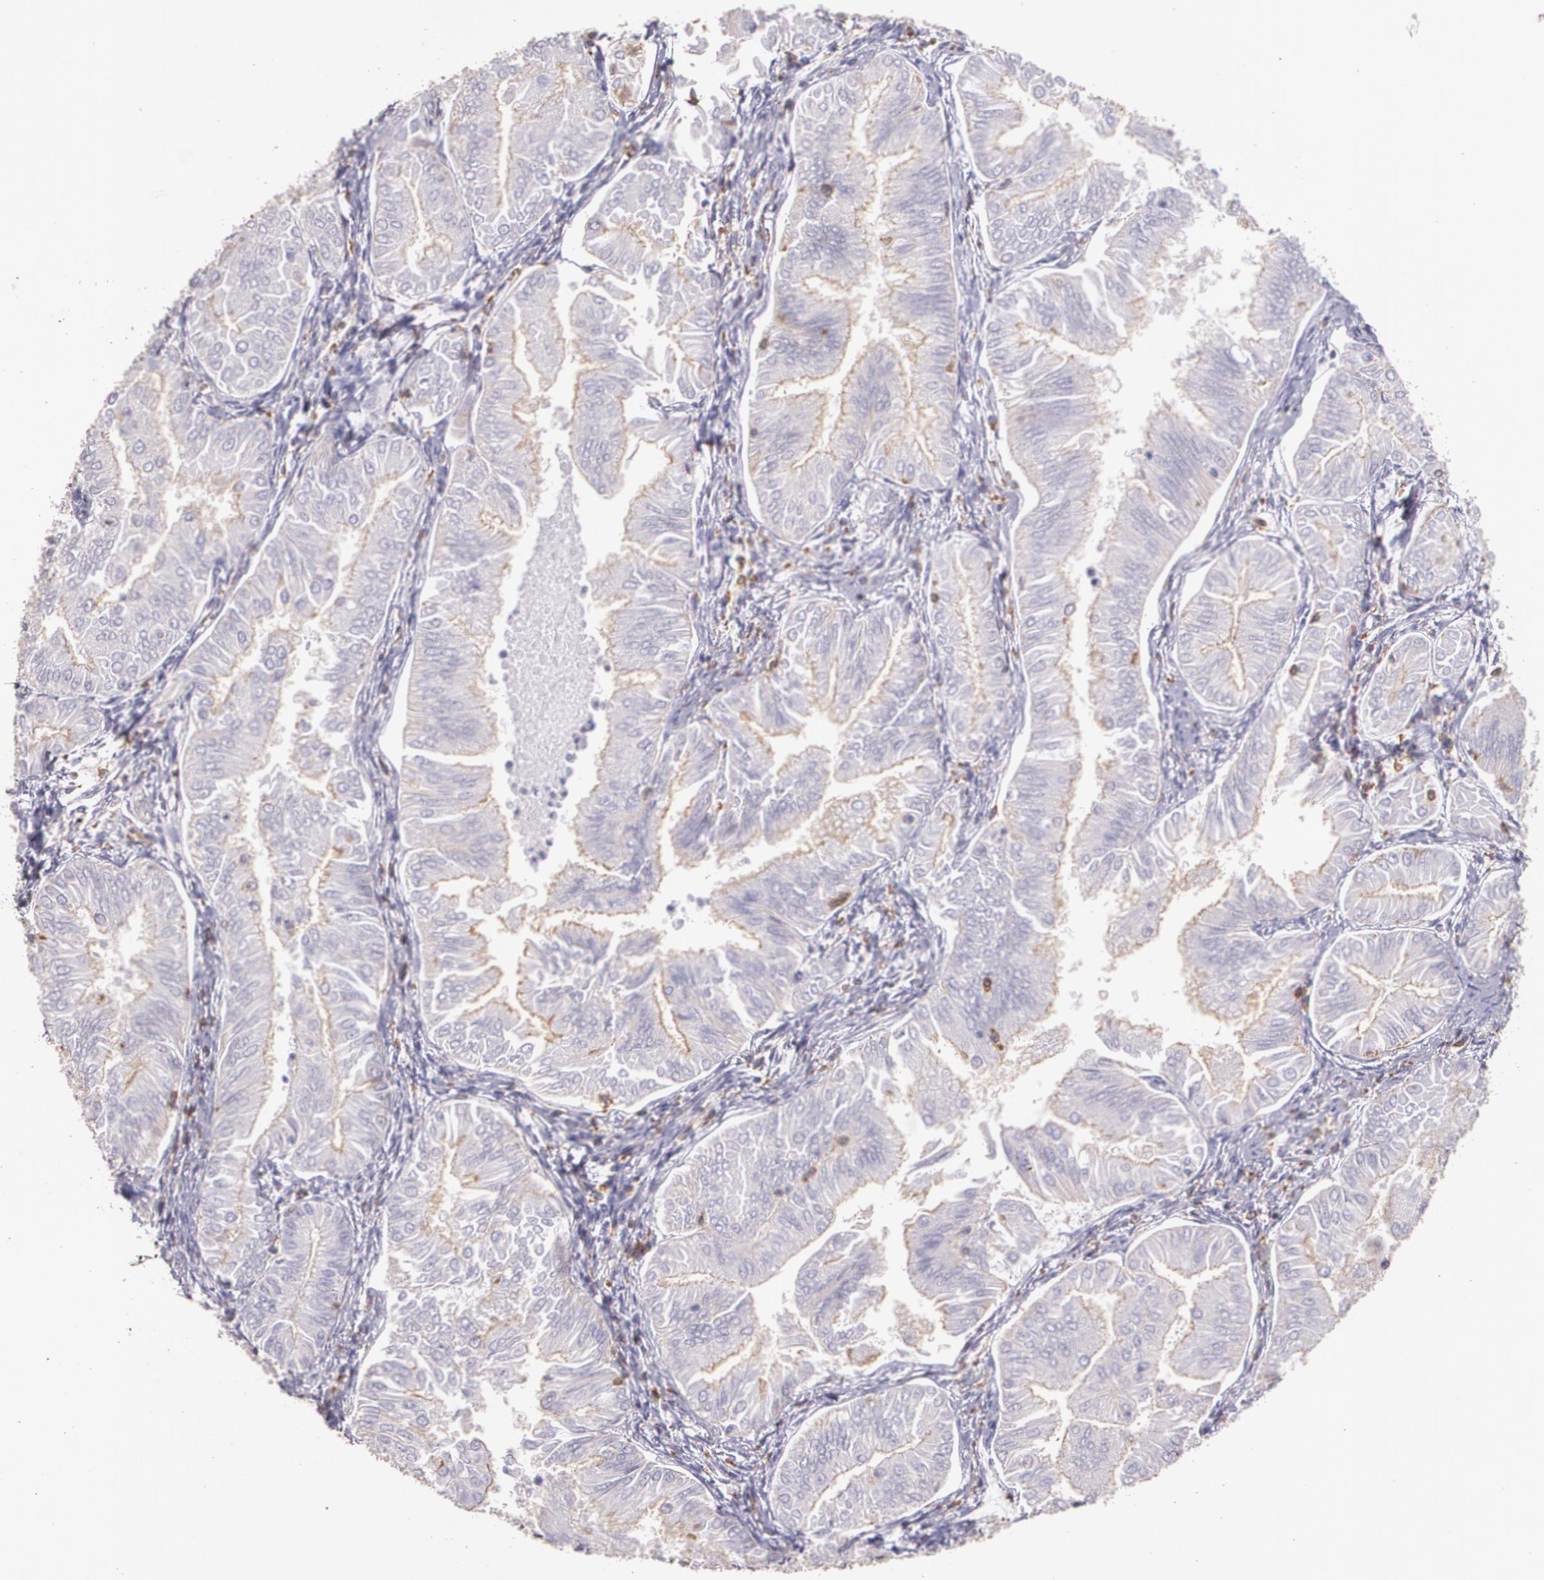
{"staining": {"intensity": "weak", "quantity": "25%-75%", "location": "cytoplasmic/membranous"}, "tissue": "endometrial cancer", "cell_type": "Tumor cells", "image_type": "cancer", "snomed": [{"axis": "morphology", "description": "Adenocarcinoma, NOS"}, {"axis": "topography", "description": "Uterus"}, {"axis": "topography", "description": "Endometrium"}], "caption": "High-magnification brightfield microscopy of endometrial cancer (adenocarcinoma) stained with DAB (3,3'-diaminobenzidine) (brown) and counterstained with hematoxylin (blue). tumor cells exhibit weak cytoplasmic/membranous staining is appreciated in approximately25%-75% of cells.", "gene": "TGFBR1", "patient": {"sex": "female", "age": 70}}